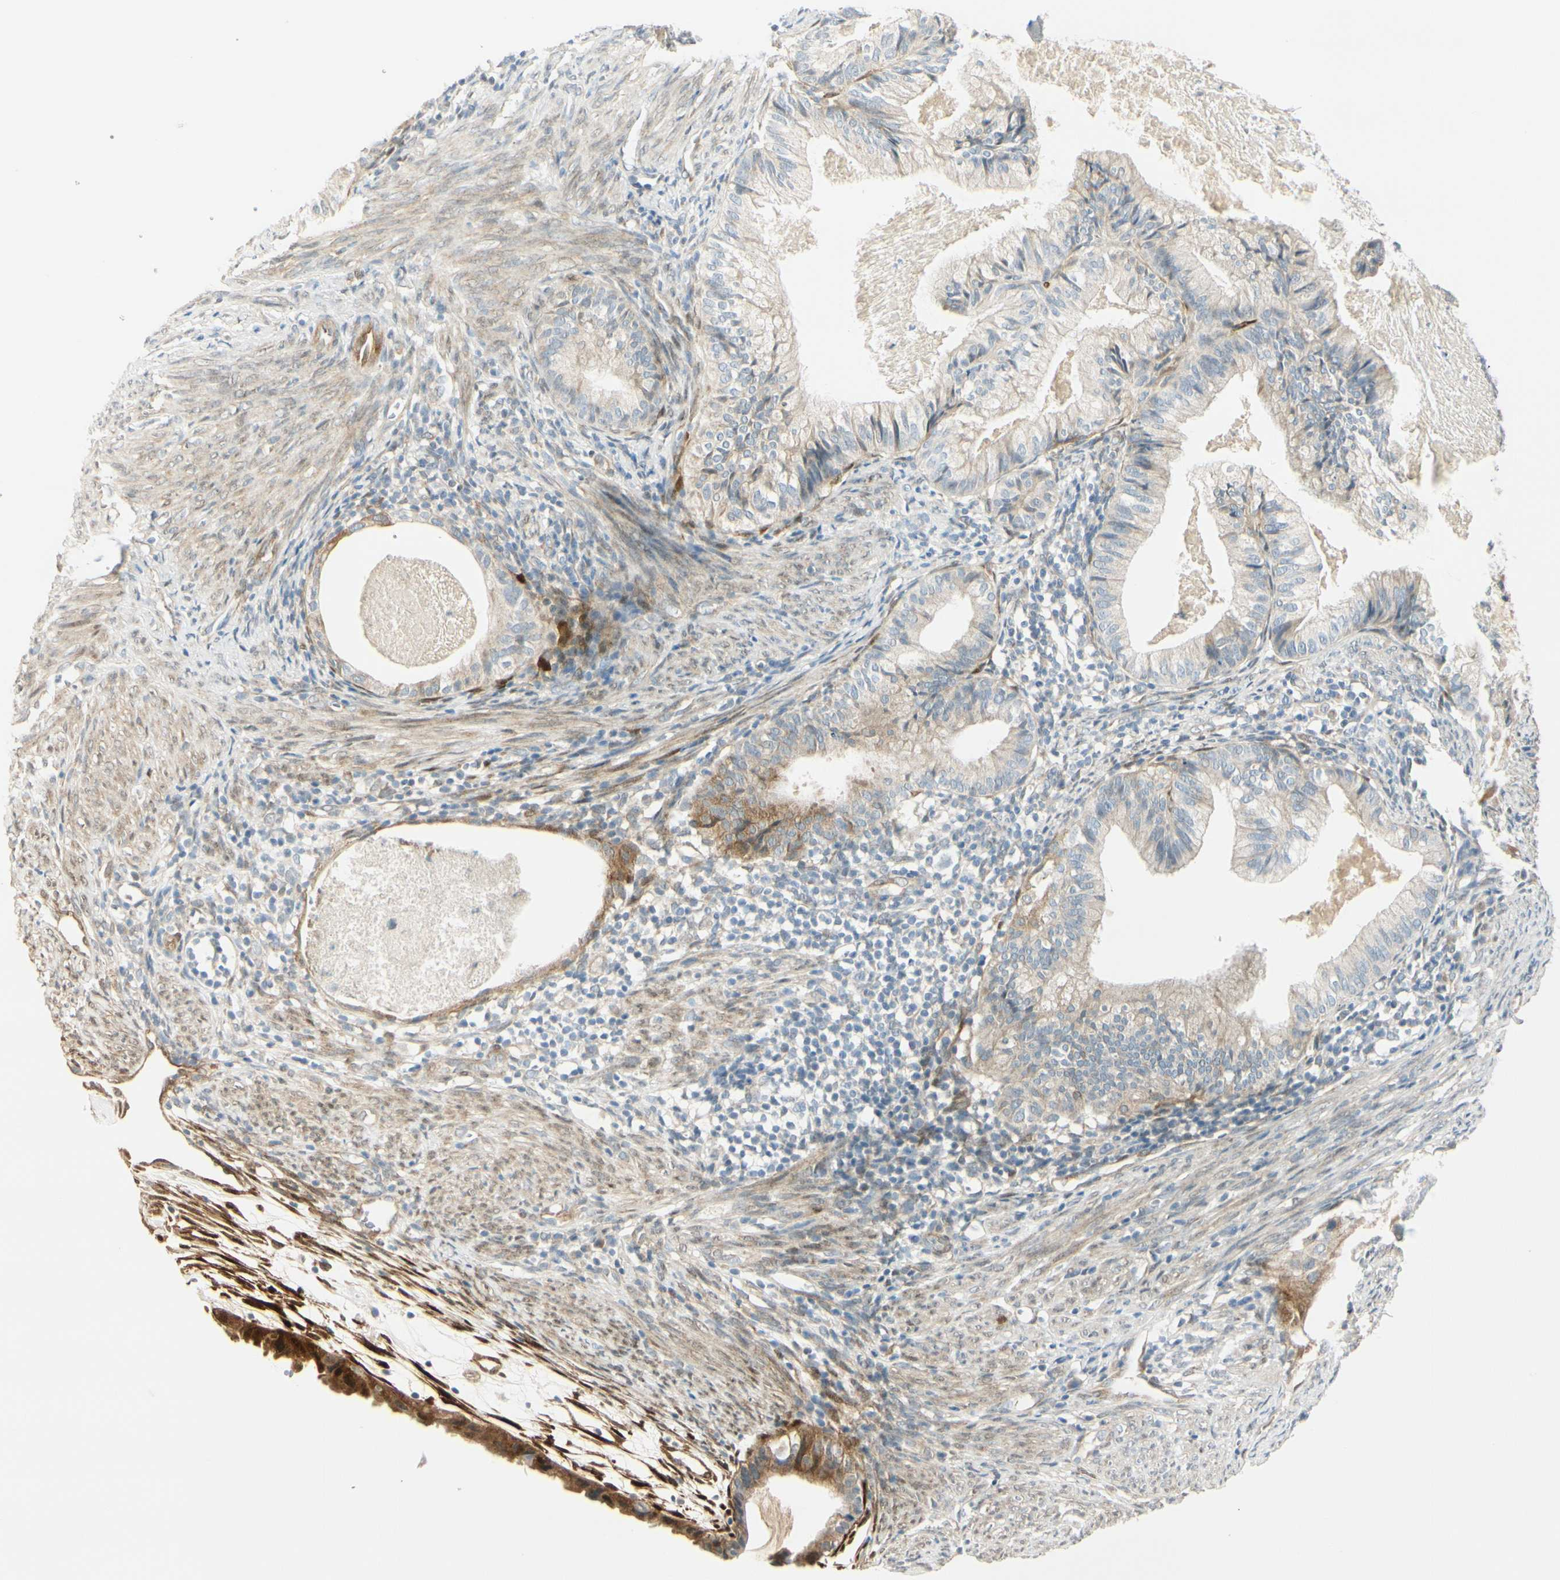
{"staining": {"intensity": "negative", "quantity": "none", "location": "none"}, "tissue": "cervical cancer", "cell_type": "Tumor cells", "image_type": "cancer", "snomed": [{"axis": "morphology", "description": "Normal tissue, NOS"}, {"axis": "morphology", "description": "Adenocarcinoma, NOS"}, {"axis": "topography", "description": "Cervix"}, {"axis": "topography", "description": "Endometrium"}], "caption": "A histopathology image of human adenocarcinoma (cervical) is negative for staining in tumor cells. Nuclei are stained in blue.", "gene": "FHL2", "patient": {"sex": "female", "age": 86}}